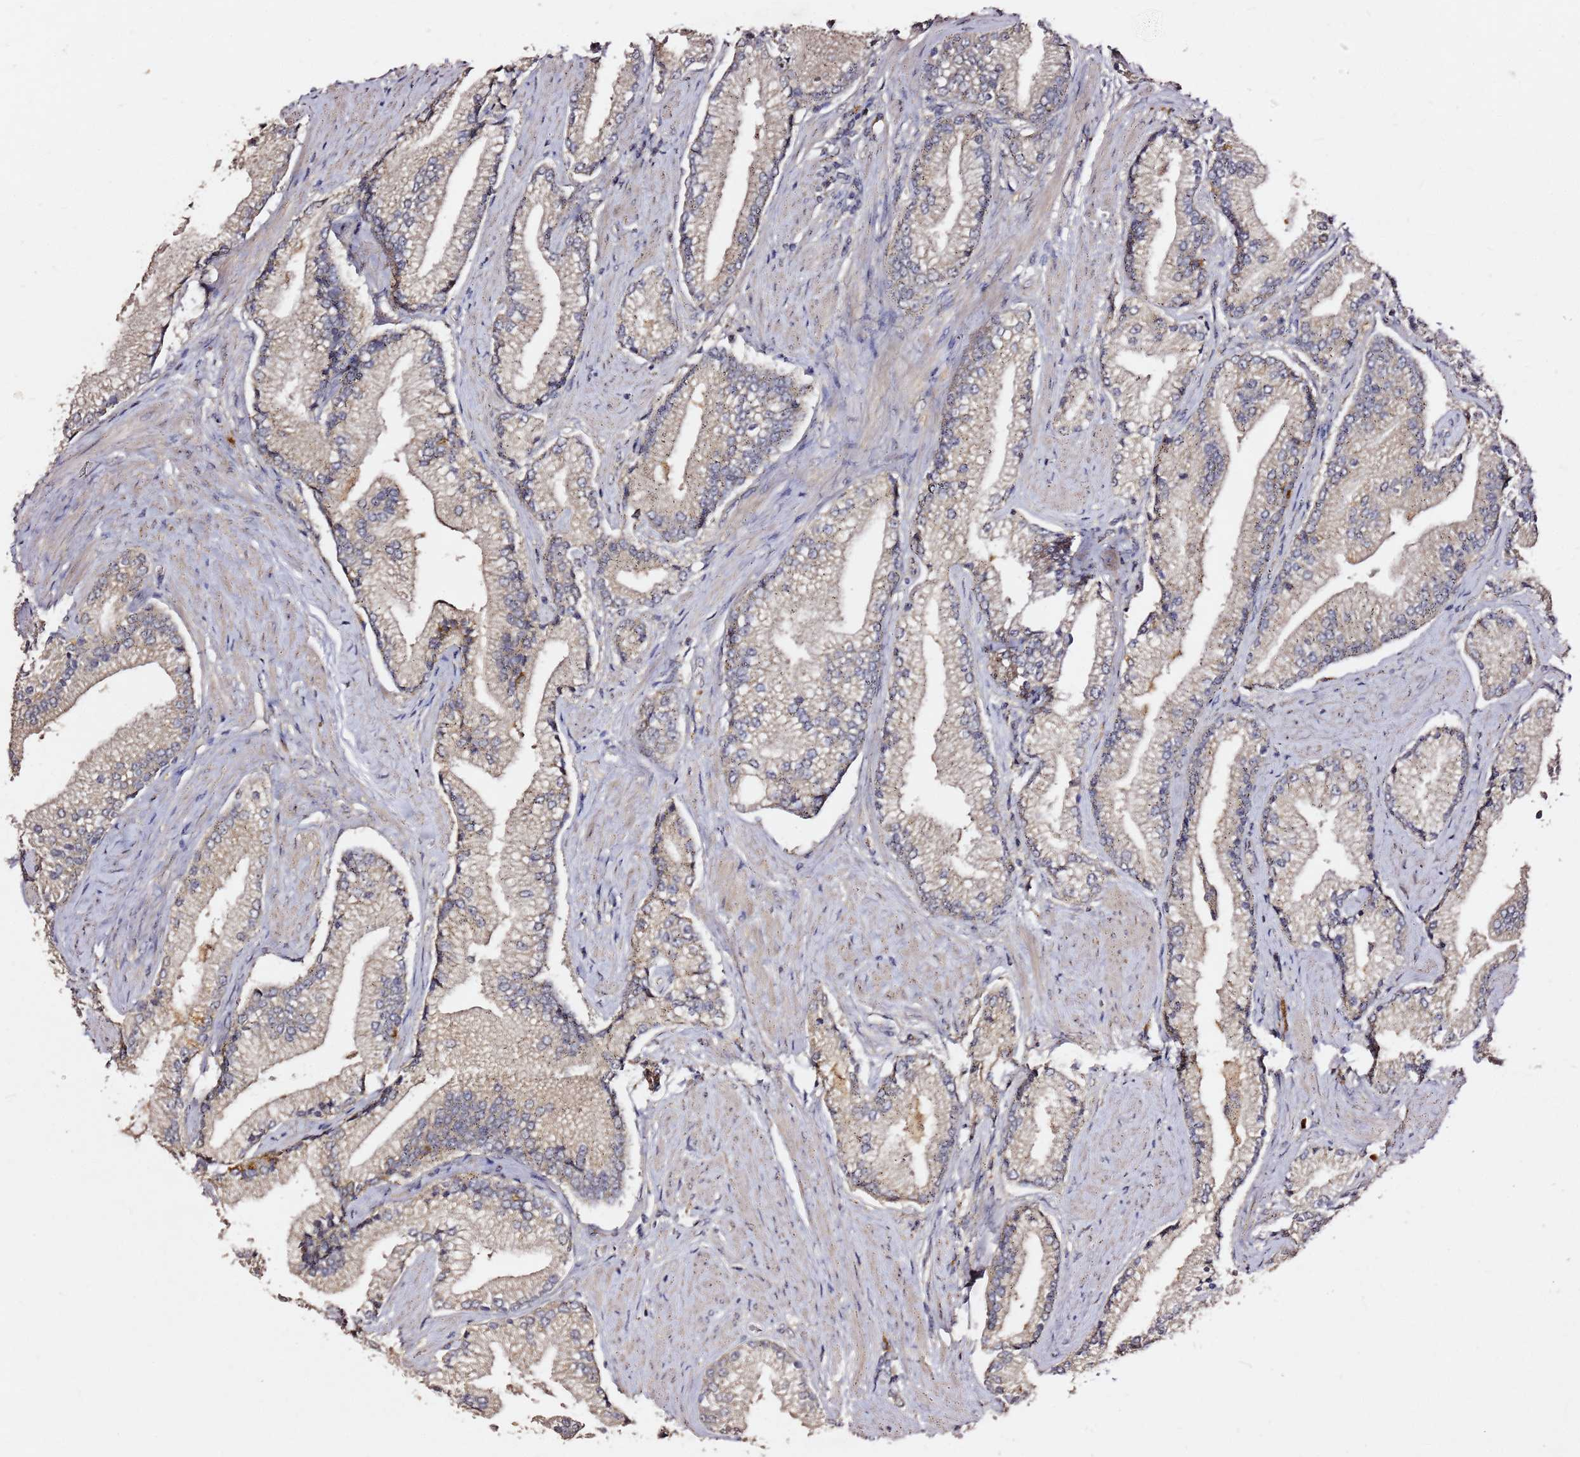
{"staining": {"intensity": "weak", "quantity": "25%-75%", "location": "cytoplasmic/membranous"}, "tissue": "prostate cancer", "cell_type": "Tumor cells", "image_type": "cancer", "snomed": [{"axis": "morphology", "description": "Adenocarcinoma, High grade"}, {"axis": "topography", "description": "Prostate"}], "caption": "High-grade adenocarcinoma (prostate) stained for a protein (brown) reveals weak cytoplasmic/membranous positive positivity in approximately 25%-75% of tumor cells.", "gene": "C6orf136", "patient": {"sex": "male", "age": 67}}